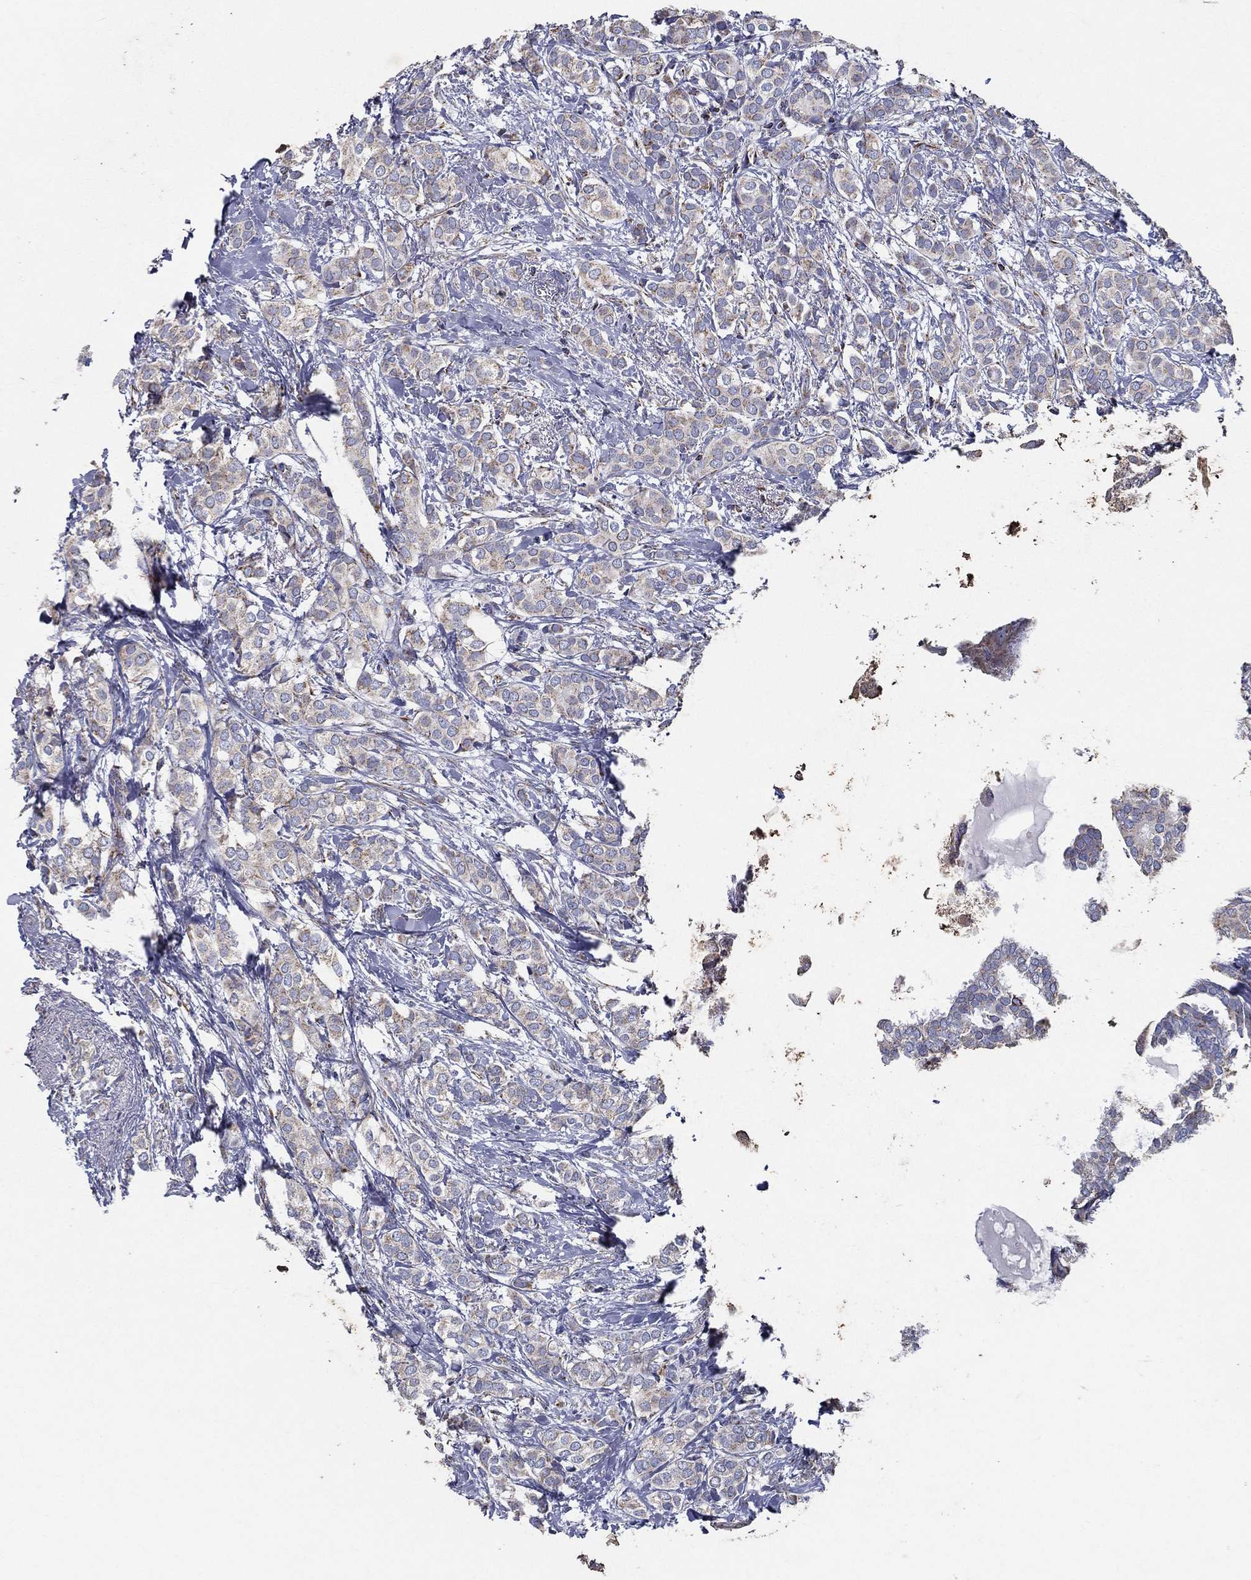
{"staining": {"intensity": "weak", "quantity": "<25%", "location": "cytoplasmic/membranous"}, "tissue": "breast cancer", "cell_type": "Tumor cells", "image_type": "cancer", "snomed": [{"axis": "morphology", "description": "Duct carcinoma"}, {"axis": "topography", "description": "Breast"}], "caption": "This is an immunohistochemistry (IHC) histopathology image of breast invasive ductal carcinoma. There is no expression in tumor cells.", "gene": "SFXN1", "patient": {"sex": "female", "age": 73}}